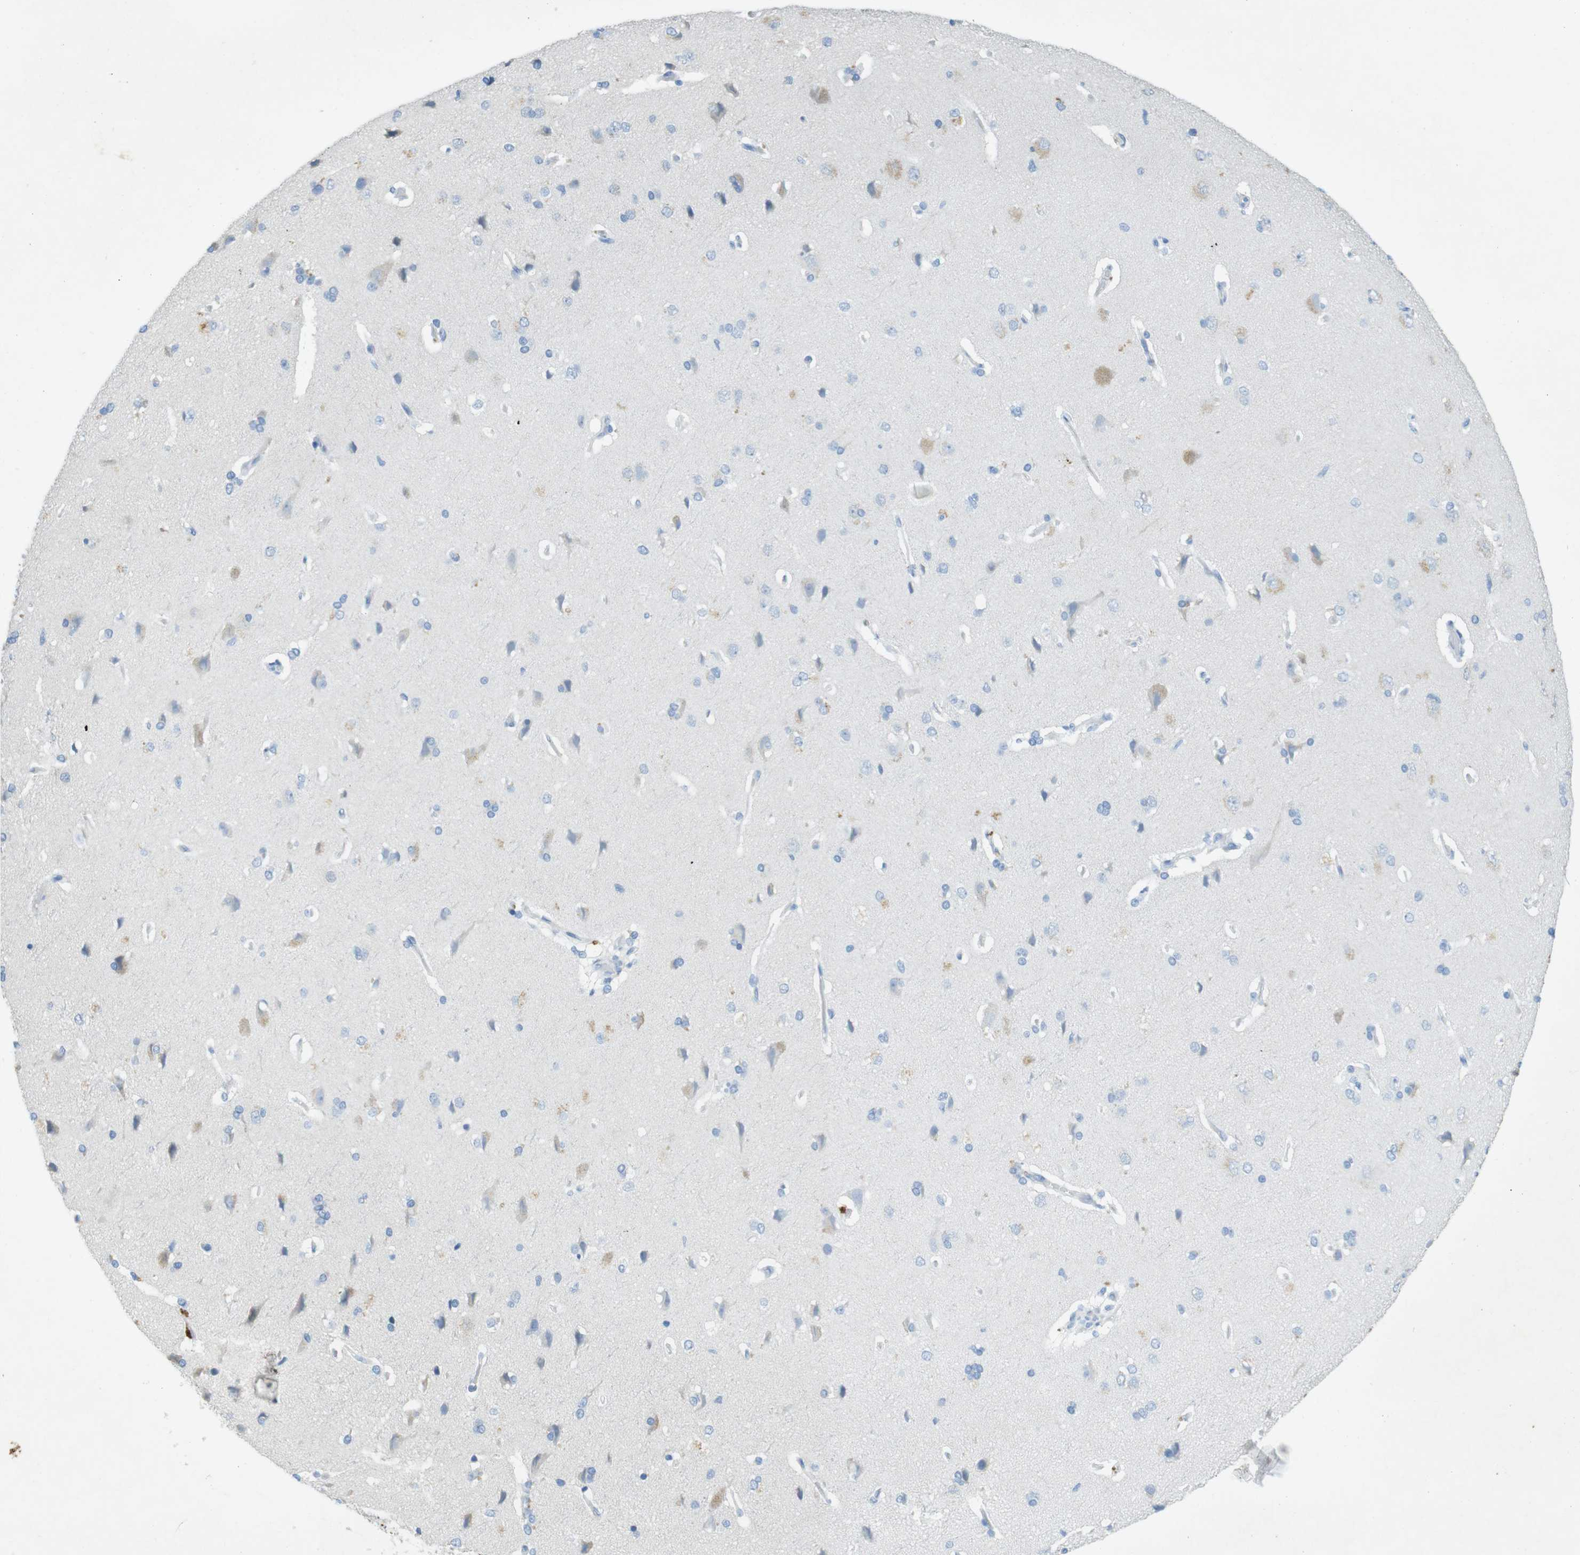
{"staining": {"intensity": "negative", "quantity": "none", "location": "none"}, "tissue": "cerebral cortex", "cell_type": "Endothelial cells", "image_type": "normal", "snomed": [{"axis": "morphology", "description": "Normal tissue, NOS"}, {"axis": "topography", "description": "Cerebral cortex"}], "caption": "Immunohistochemistry of benign cerebral cortex demonstrates no expression in endothelial cells. (IHC, brightfield microscopy, high magnification).", "gene": "CD320", "patient": {"sex": "male", "age": 62}}